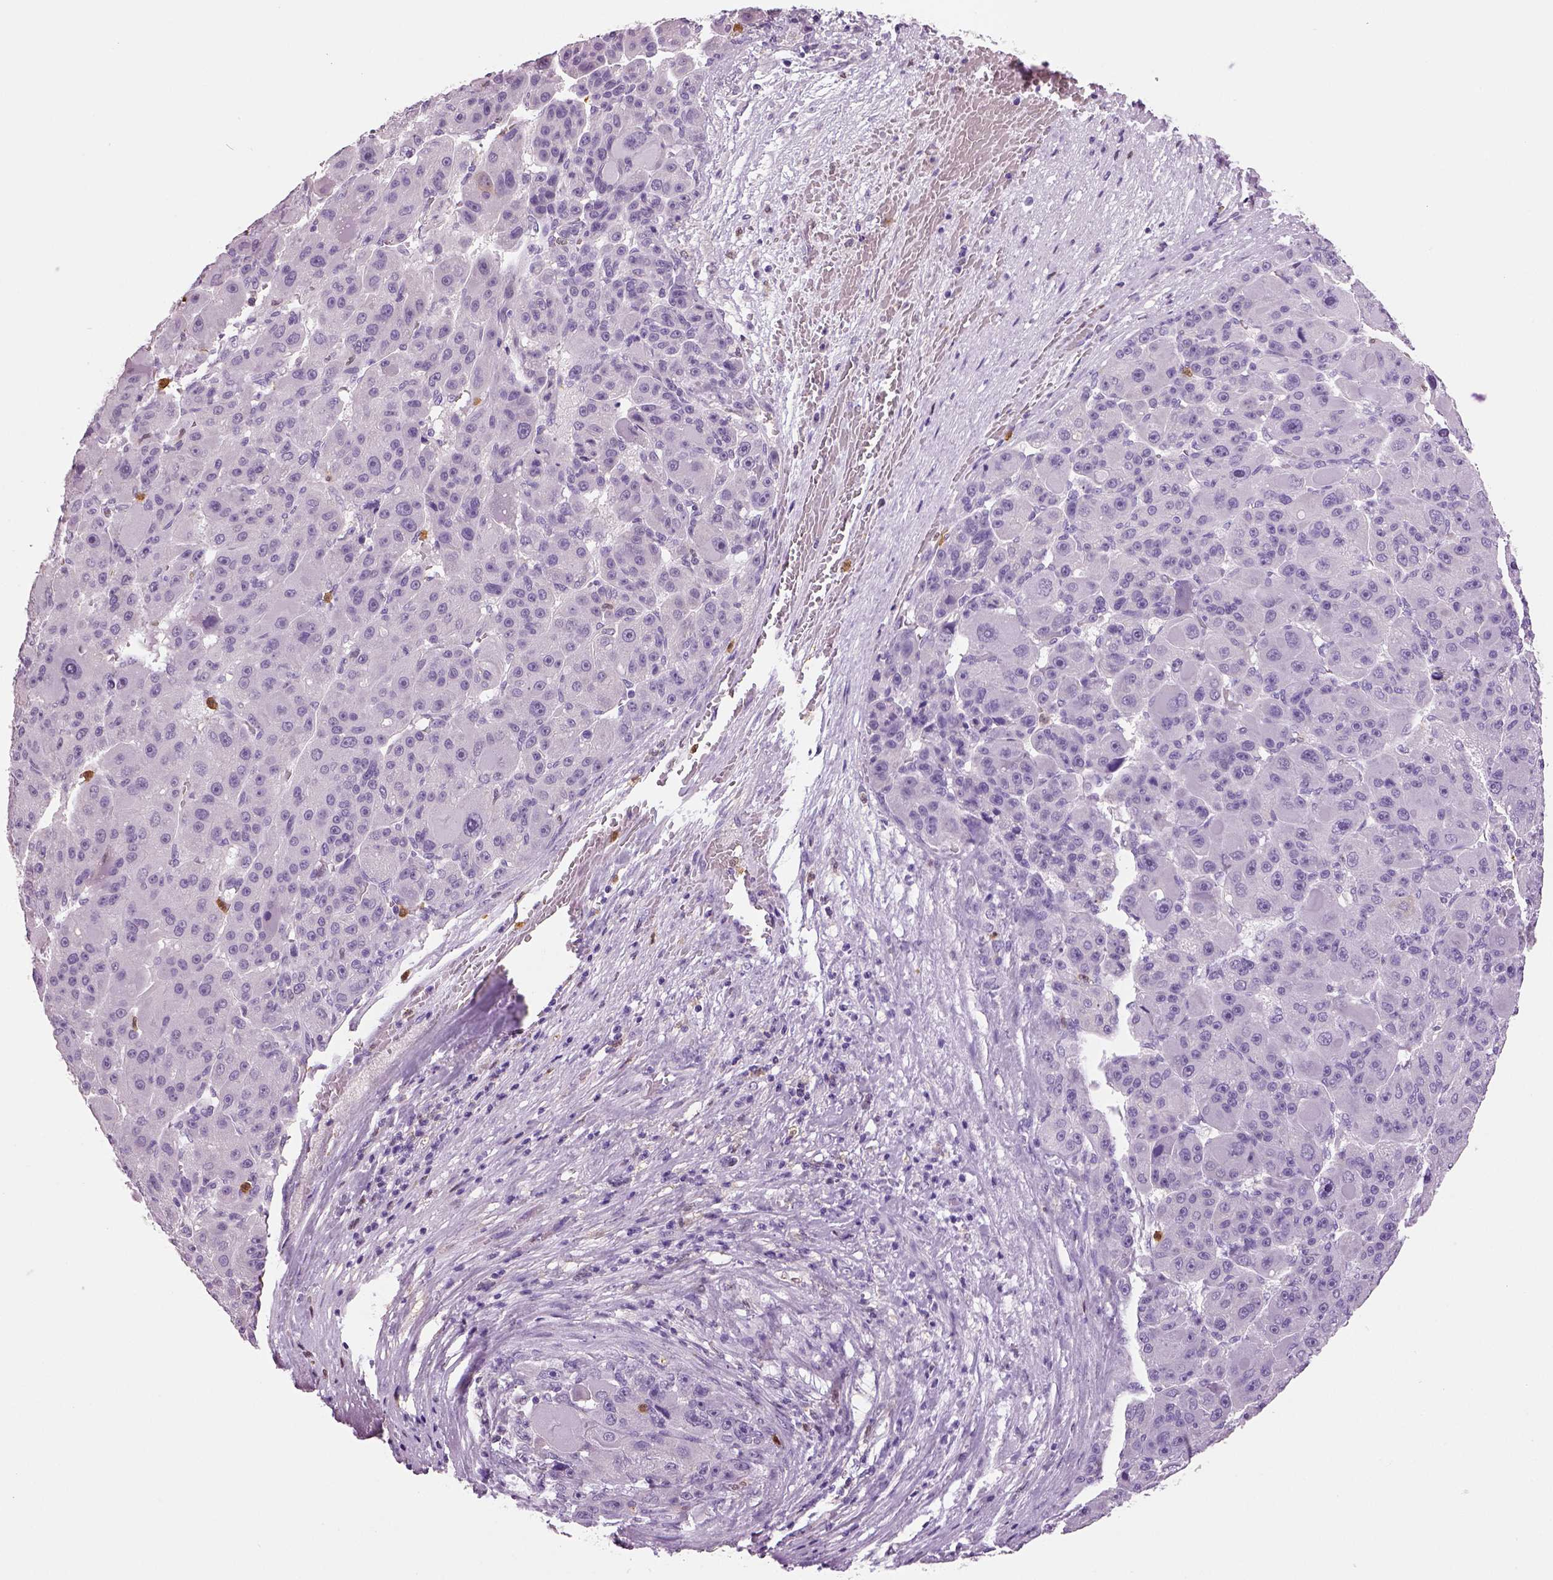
{"staining": {"intensity": "negative", "quantity": "none", "location": "none"}, "tissue": "liver cancer", "cell_type": "Tumor cells", "image_type": "cancer", "snomed": [{"axis": "morphology", "description": "Carcinoma, Hepatocellular, NOS"}, {"axis": "topography", "description": "Liver"}], "caption": "Tumor cells show no significant protein expression in hepatocellular carcinoma (liver). (Stains: DAB immunohistochemistry (IHC) with hematoxylin counter stain, Microscopy: brightfield microscopy at high magnification).", "gene": "NECAB2", "patient": {"sex": "male", "age": 76}}